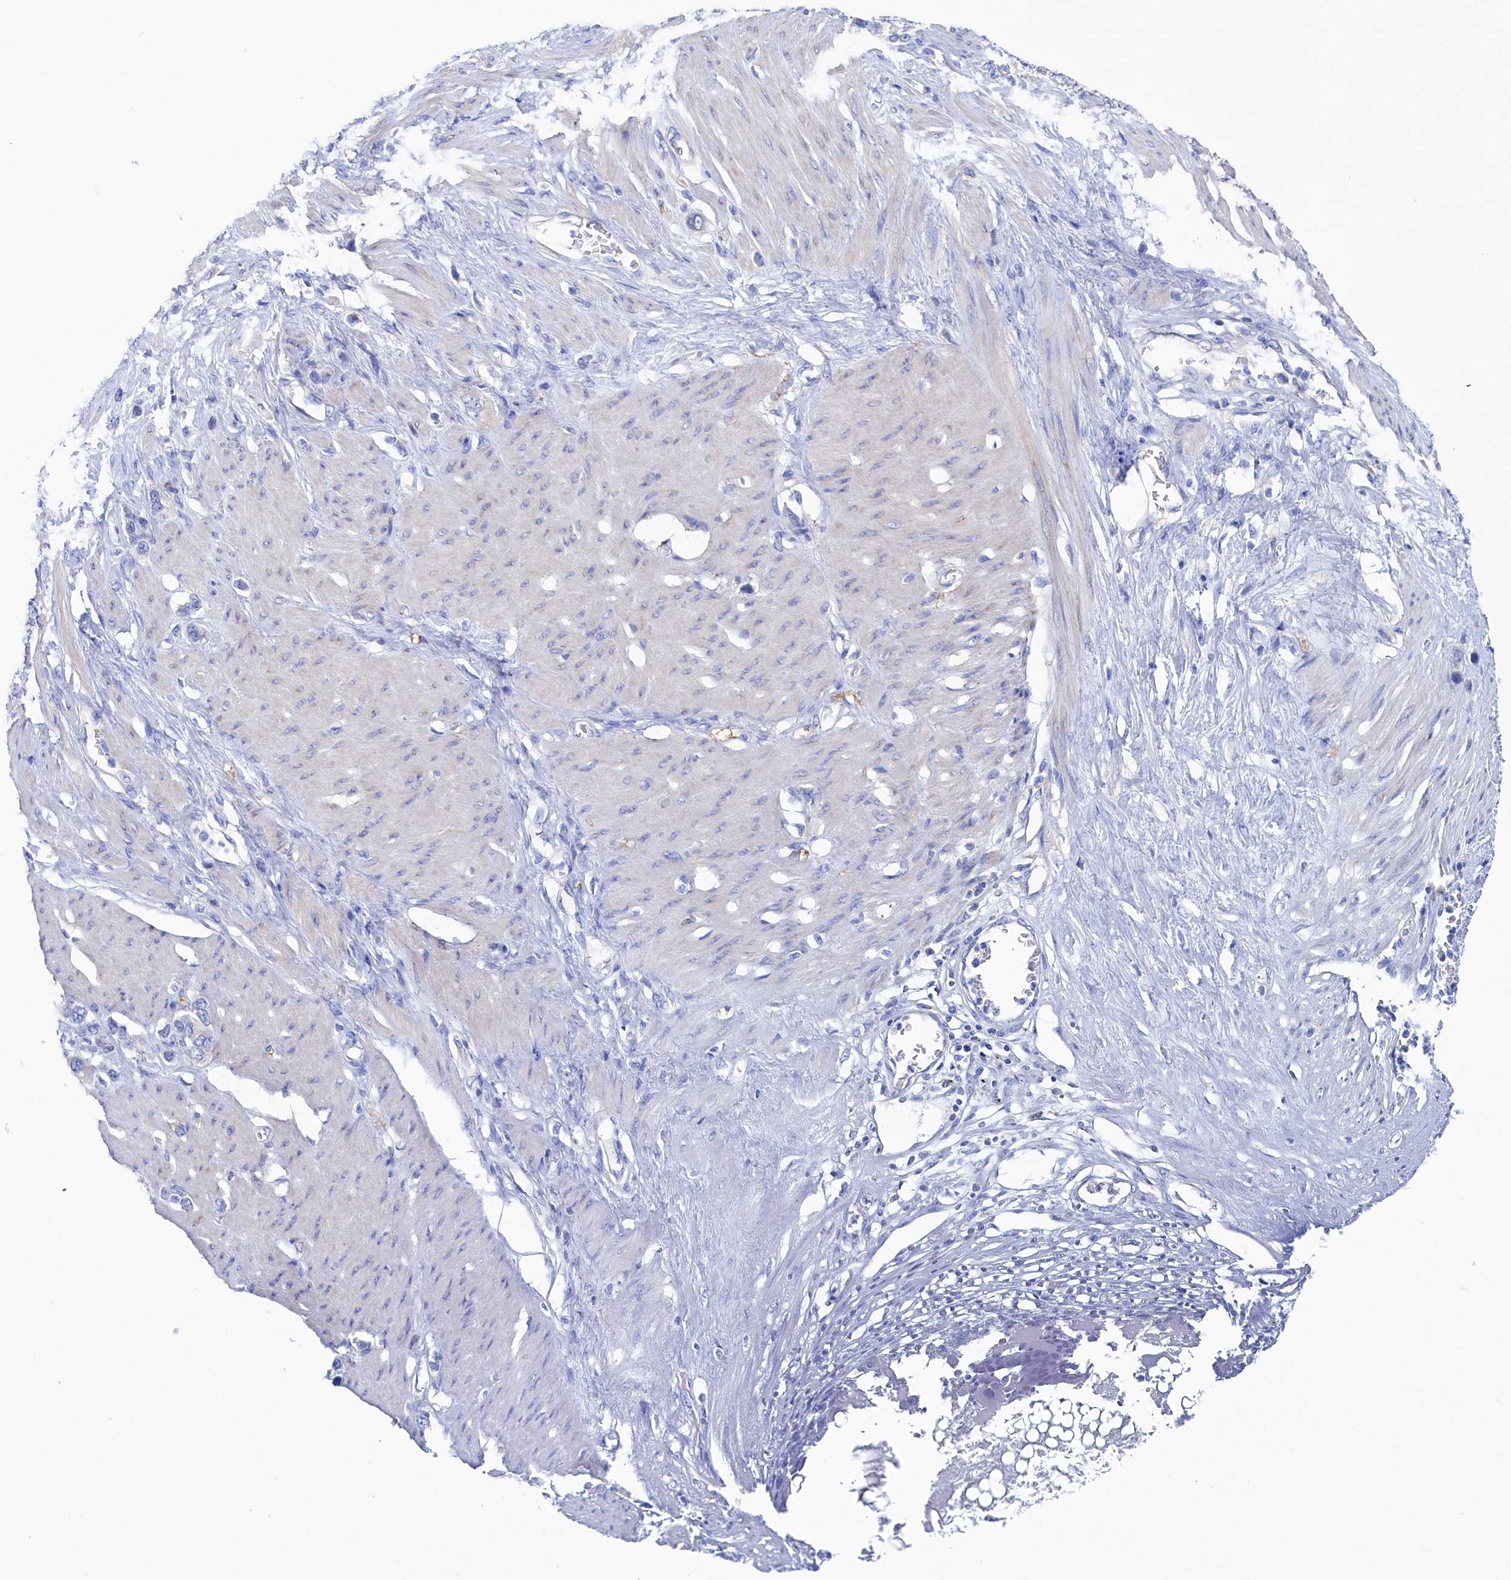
{"staining": {"intensity": "negative", "quantity": "none", "location": "none"}, "tissue": "stomach cancer", "cell_type": "Tumor cells", "image_type": "cancer", "snomed": [{"axis": "morphology", "description": "Adenocarcinoma, NOS"}, {"axis": "morphology", "description": "Adenocarcinoma, High grade"}, {"axis": "topography", "description": "Stomach, upper"}, {"axis": "topography", "description": "Stomach, lower"}], "caption": "A micrograph of human stomach cancer (adenocarcinoma) is negative for staining in tumor cells.", "gene": "TMOD2", "patient": {"sex": "female", "age": 65}}